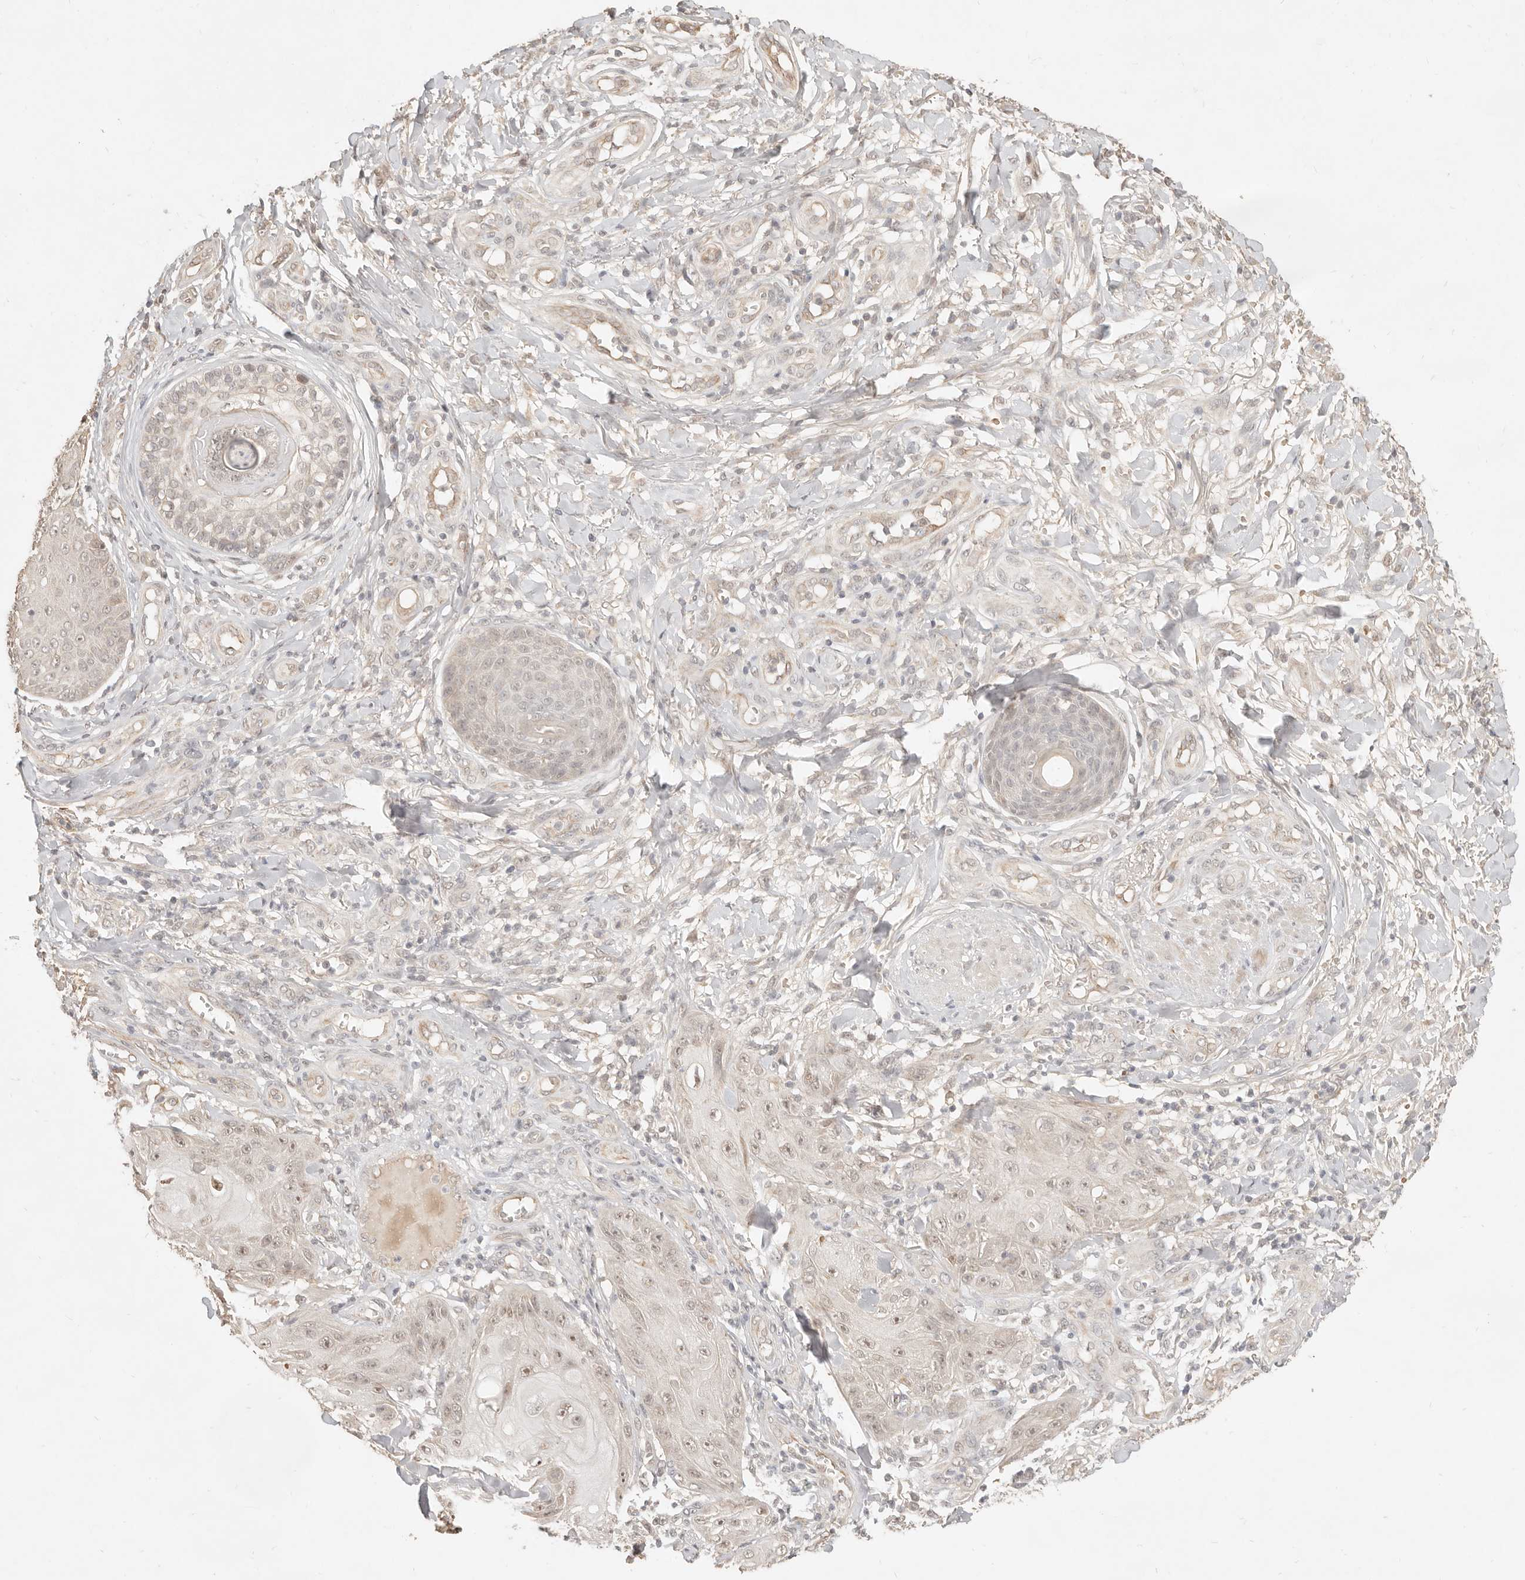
{"staining": {"intensity": "moderate", "quantity": ">75%", "location": "nuclear"}, "tissue": "skin cancer", "cell_type": "Tumor cells", "image_type": "cancer", "snomed": [{"axis": "morphology", "description": "Squamous cell carcinoma, NOS"}, {"axis": "topography", "description": "Skin"}], "caption": "Immunohistochemical staining of squamous cell carcinoma (skin) reveals medium levels of moderate nuclear protein expression in about >75% of tumor cells.", "gene": "MEP1A", "patient": {"sex": "male", "age": 74}}